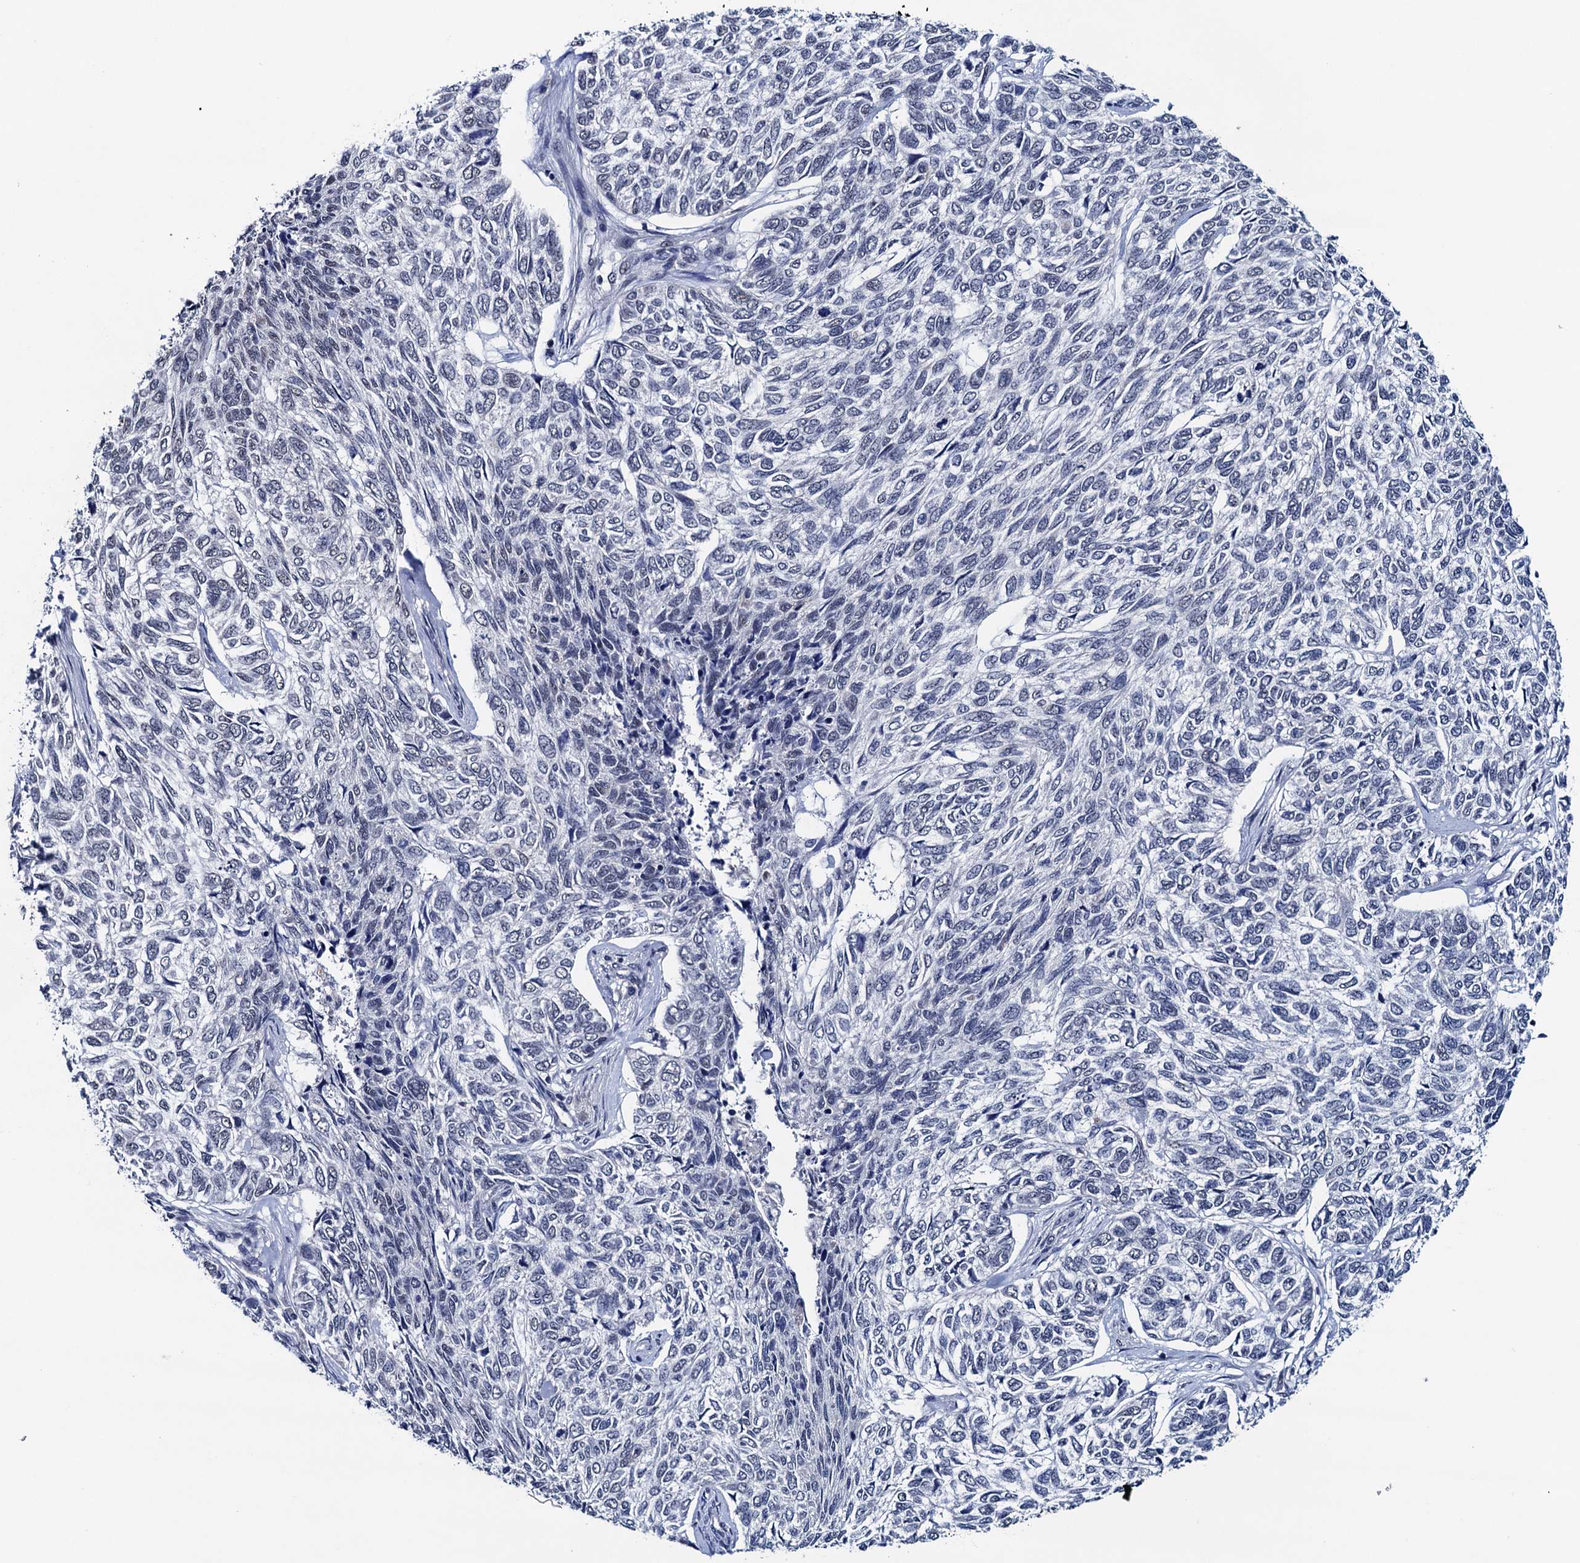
{"staining": {"intensity": "negative", "quantity": "none", "location": "none"}, "tissue": "skin cancer", "cell_type": "Tumor cells", "image_type": "cancer", "snomed": [{"axis": "morphology", "description": "Basal cell carcinoma"}, {"axis": "topography", "description": "Skin"}], "caption": "Immunohistochemistry micrograph of neoplastic tissue: skin cancer (basal cell carcinoma) stained with DAB (3,3'-diaminobenzidine) reveals no significant protein positivity in tumor cells.", "gene": "FNBP4", "patient": {"sex": "female", "age": 65}}